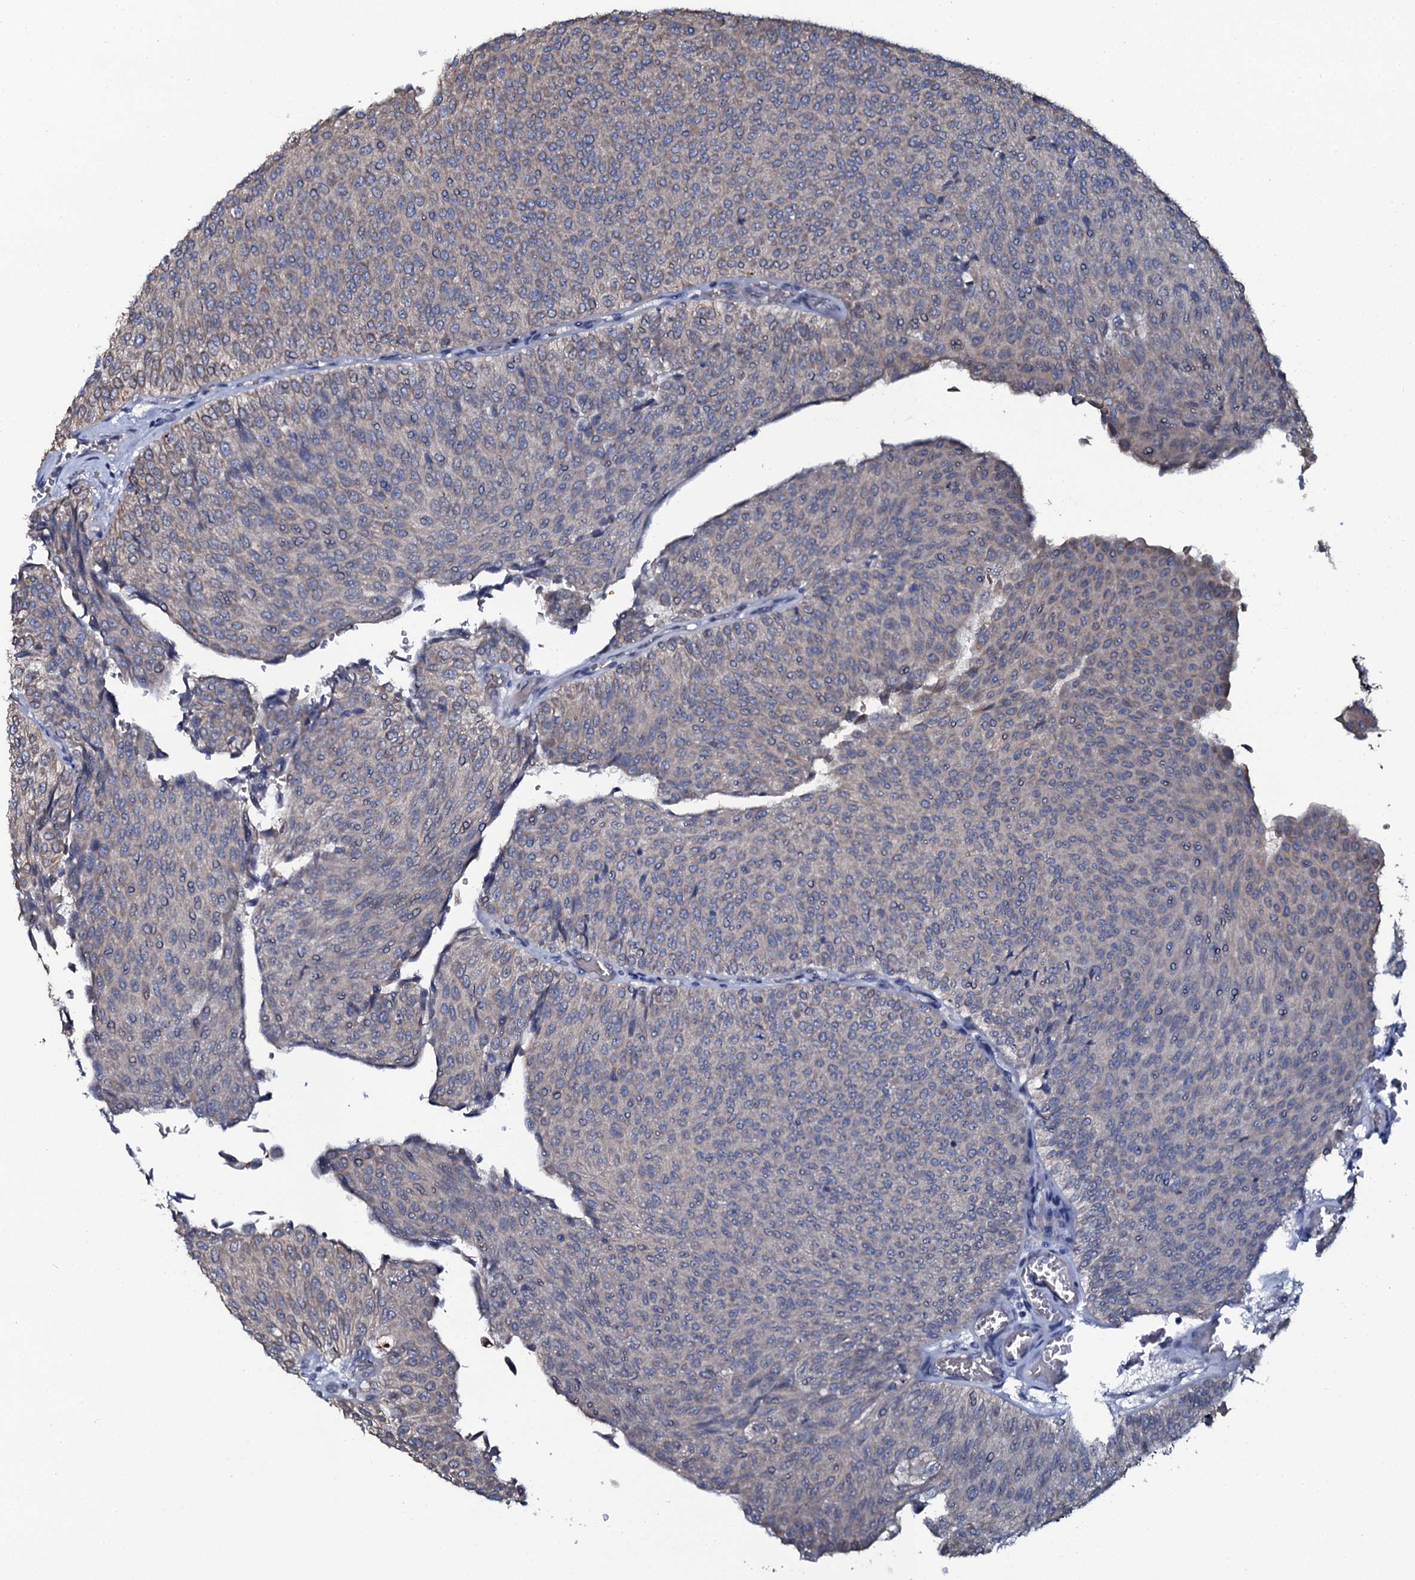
{"staining": {"intensity": "weak", "quantity": "<25%", "location": "cytoplasmic/membranous"}, "tissue": "urothelial cancer", "cell_type": "Tumor cells", "image_type": "cancer", "snomed": [{"axis": "morphology", "description": "Urothelial carcinoma, Low grade"}, {"axis": "topography", "description": "Urinary bladder"}], "caption": "DAB immunohistochemical staining of human urothelial cancer exhibits no significant staining in tumor cells.", "gene": "C10orf88", "patient": {"sex": "male", "age": 78}}